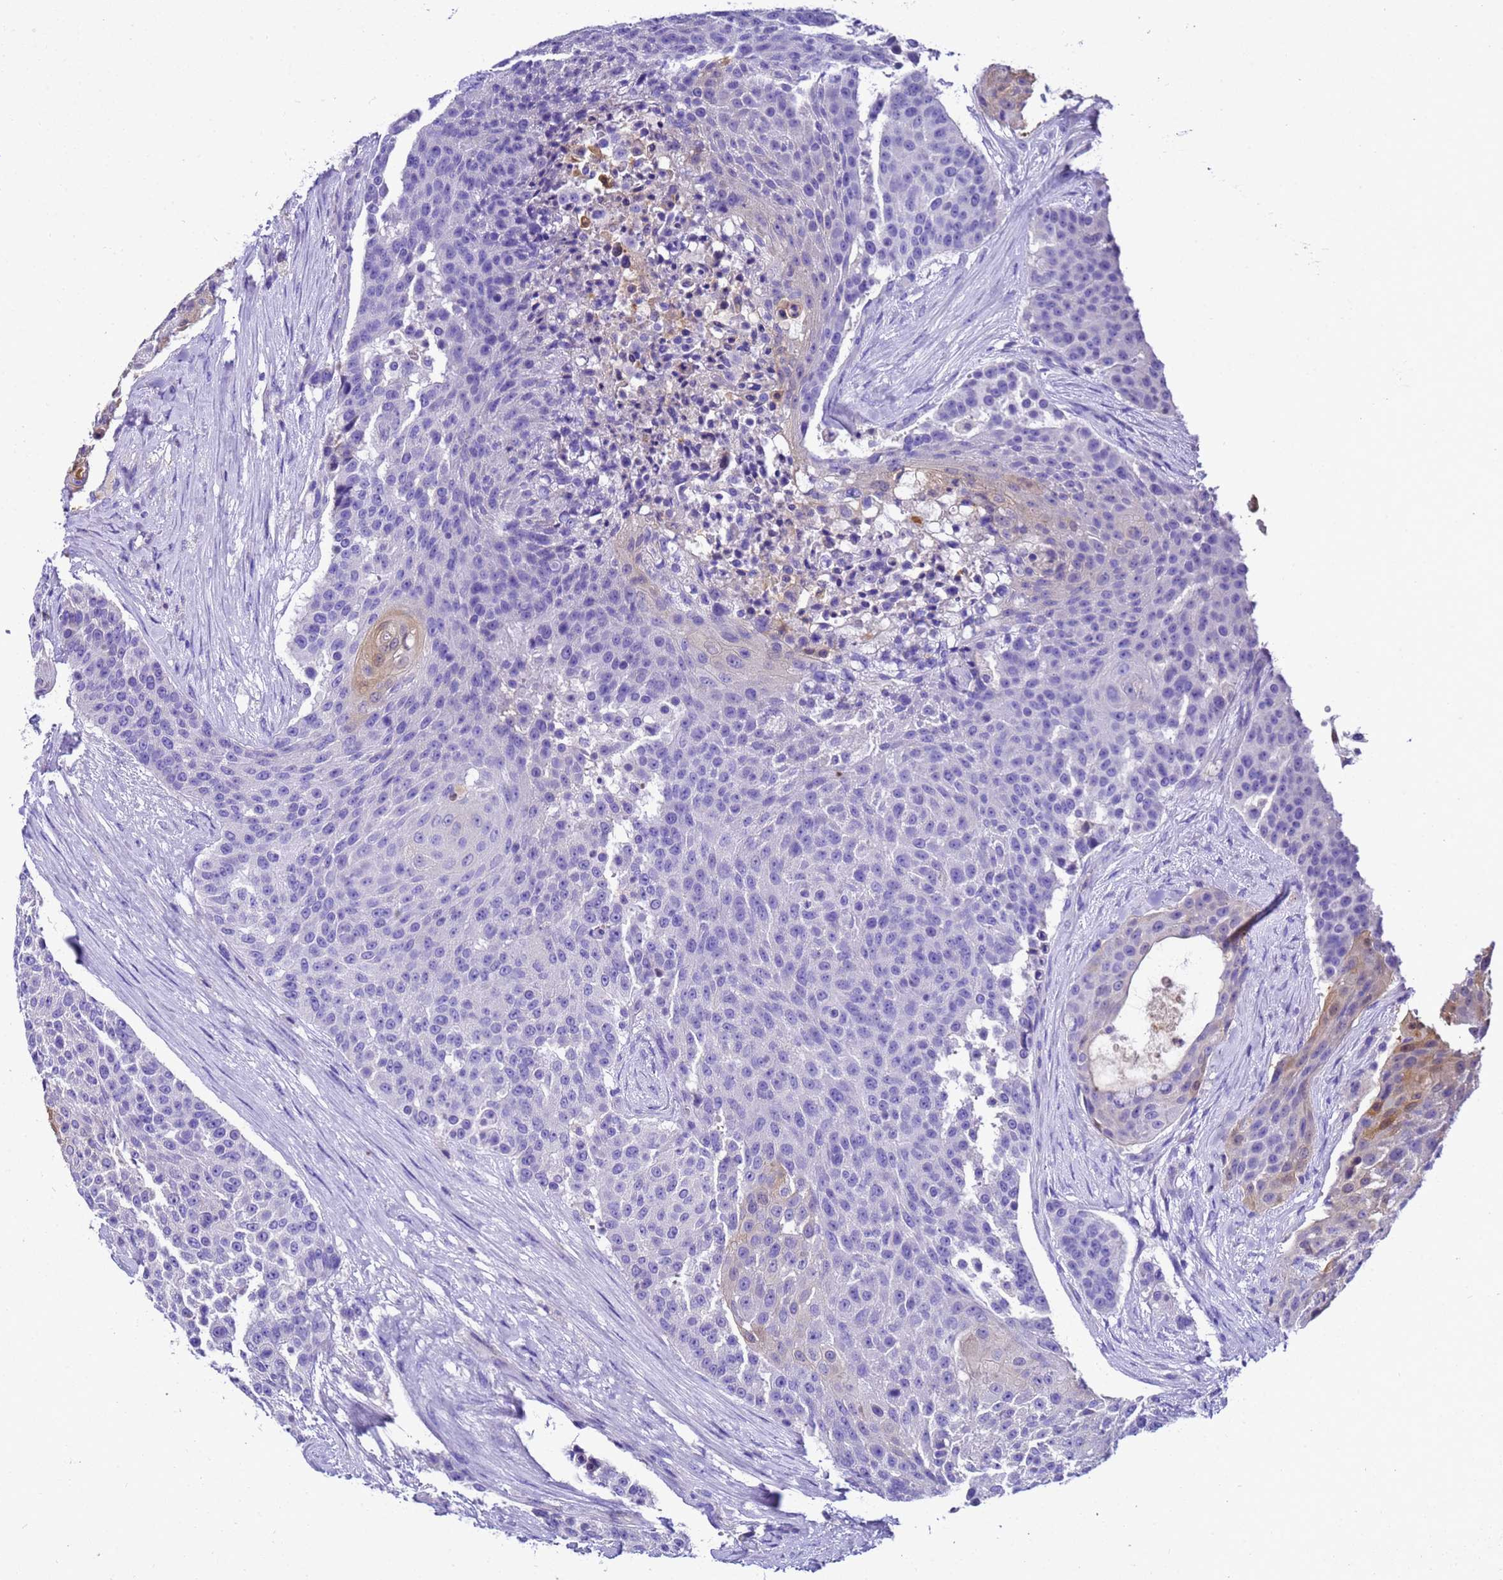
{"staining": {"intensity": "weak", "quantity": "<25%", "location": "cytoplasmic/membranous"}, "tissue": "urothelial cancer", "cell_type": "Tumor cells", "image_type": "cancer", "snomed": [{"axis": "morphology", "description": "Urothelial carcinoma, High grade"}, {"axis": "topography", "description": "Urinary bladder"}], "caption": "The micrograph displays no staining of tumor cells in urothelial cancer. The staining is performed using DAB brown chromogen with nuclei counter-stained in using hematoxylin.", "gene": "UGT2A1", "patient": {"sex": "female", "age": 63}}